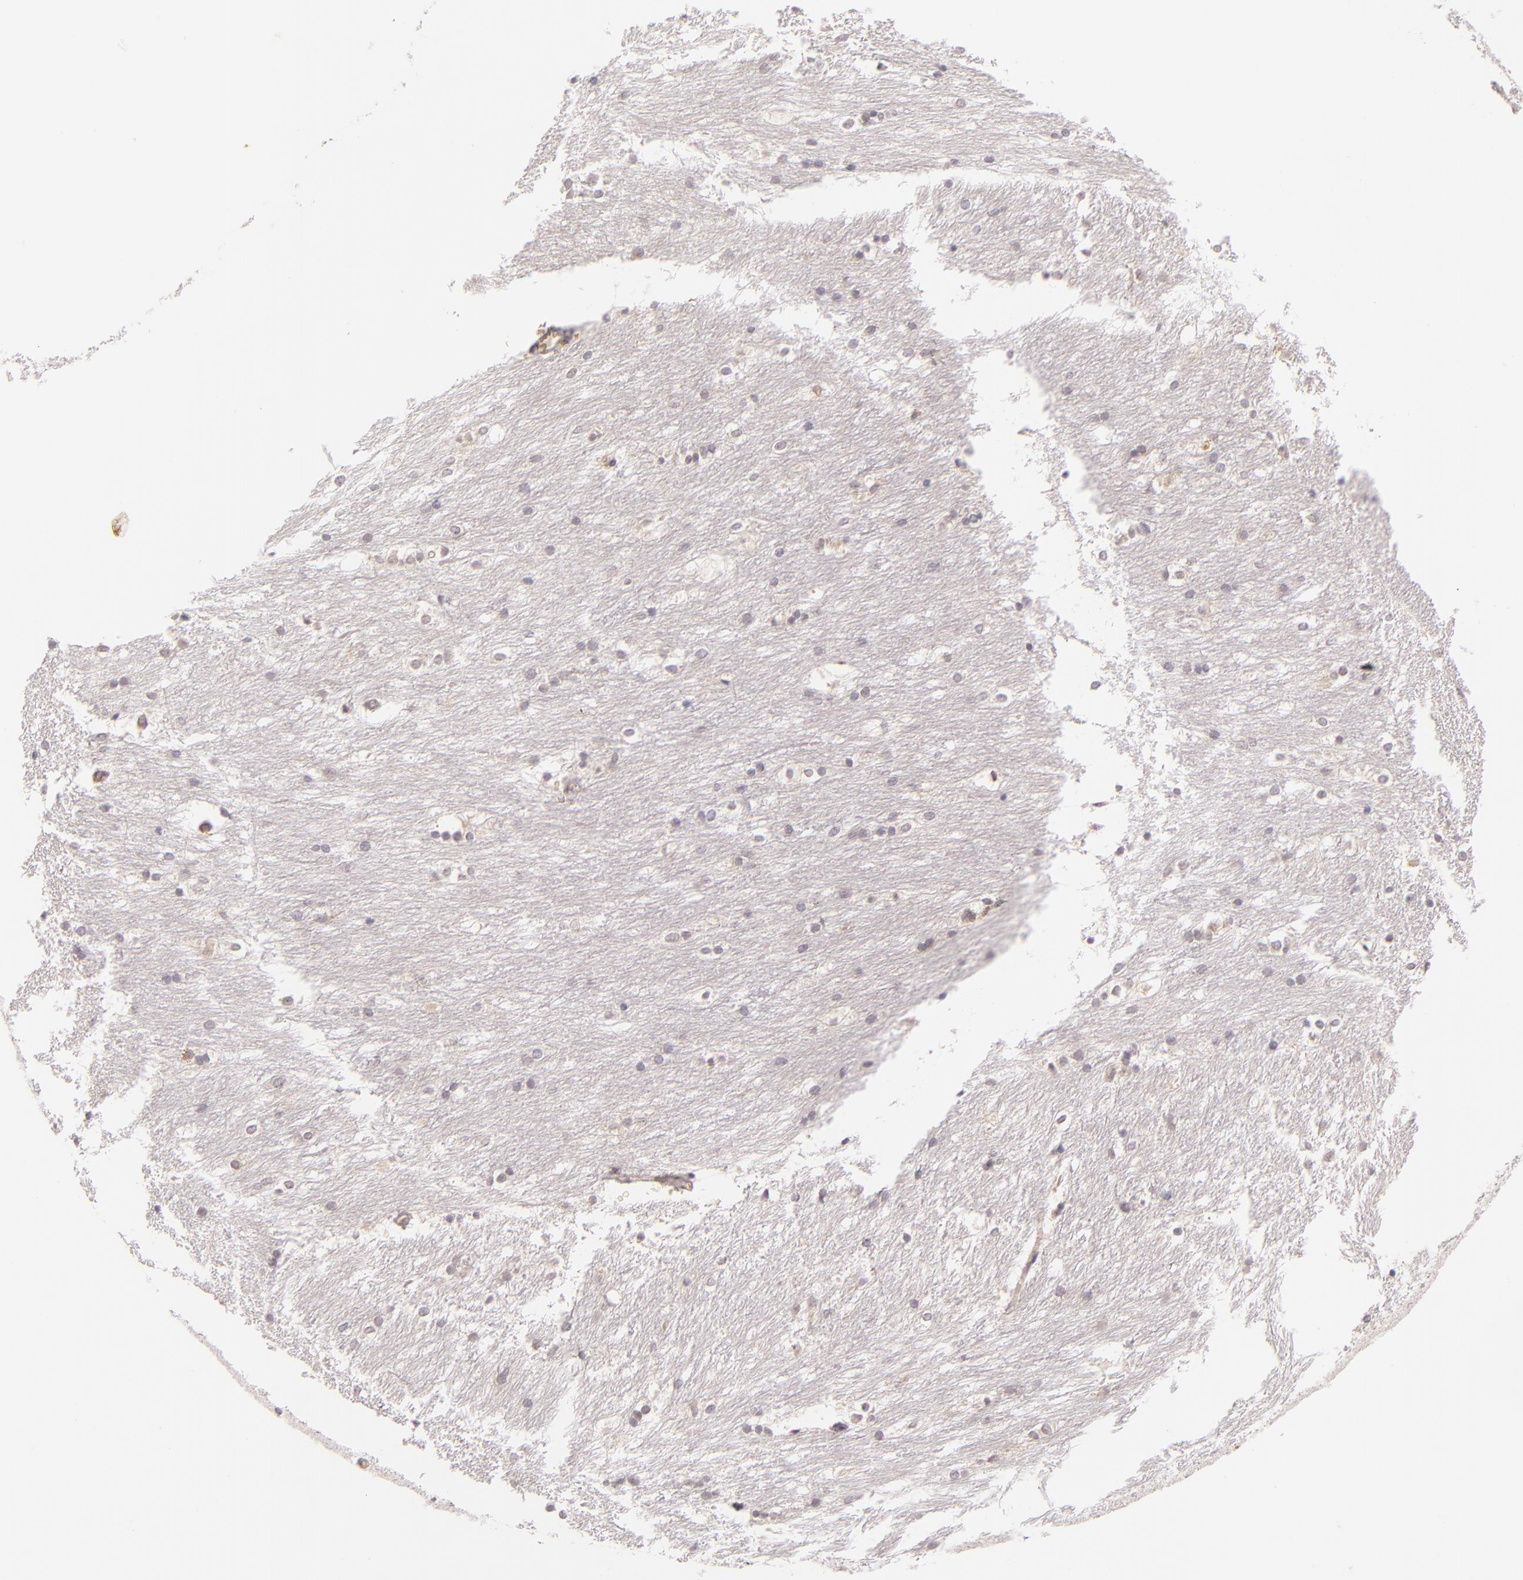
{"staining": {"intensity": "negative", "quantity": "none", "location": "none"}, "tissue": "caudate", "cell_type": "Glial cells", "image_type": "normal", "snomed": [{"axis": "morphology", "description": "Normal tissue, NOS"}, {"axis": "topography", "description": "Lateral ventricle wall"}], "caption": "An image of caudate stained for a protein shows no brown staining in glial cells. The staining is performed using DAB brown chromogen with nuclei counter-stained in using hematoxylin.", "gene": "CASP8", "patient": {"sex": "female", "age": 19}}